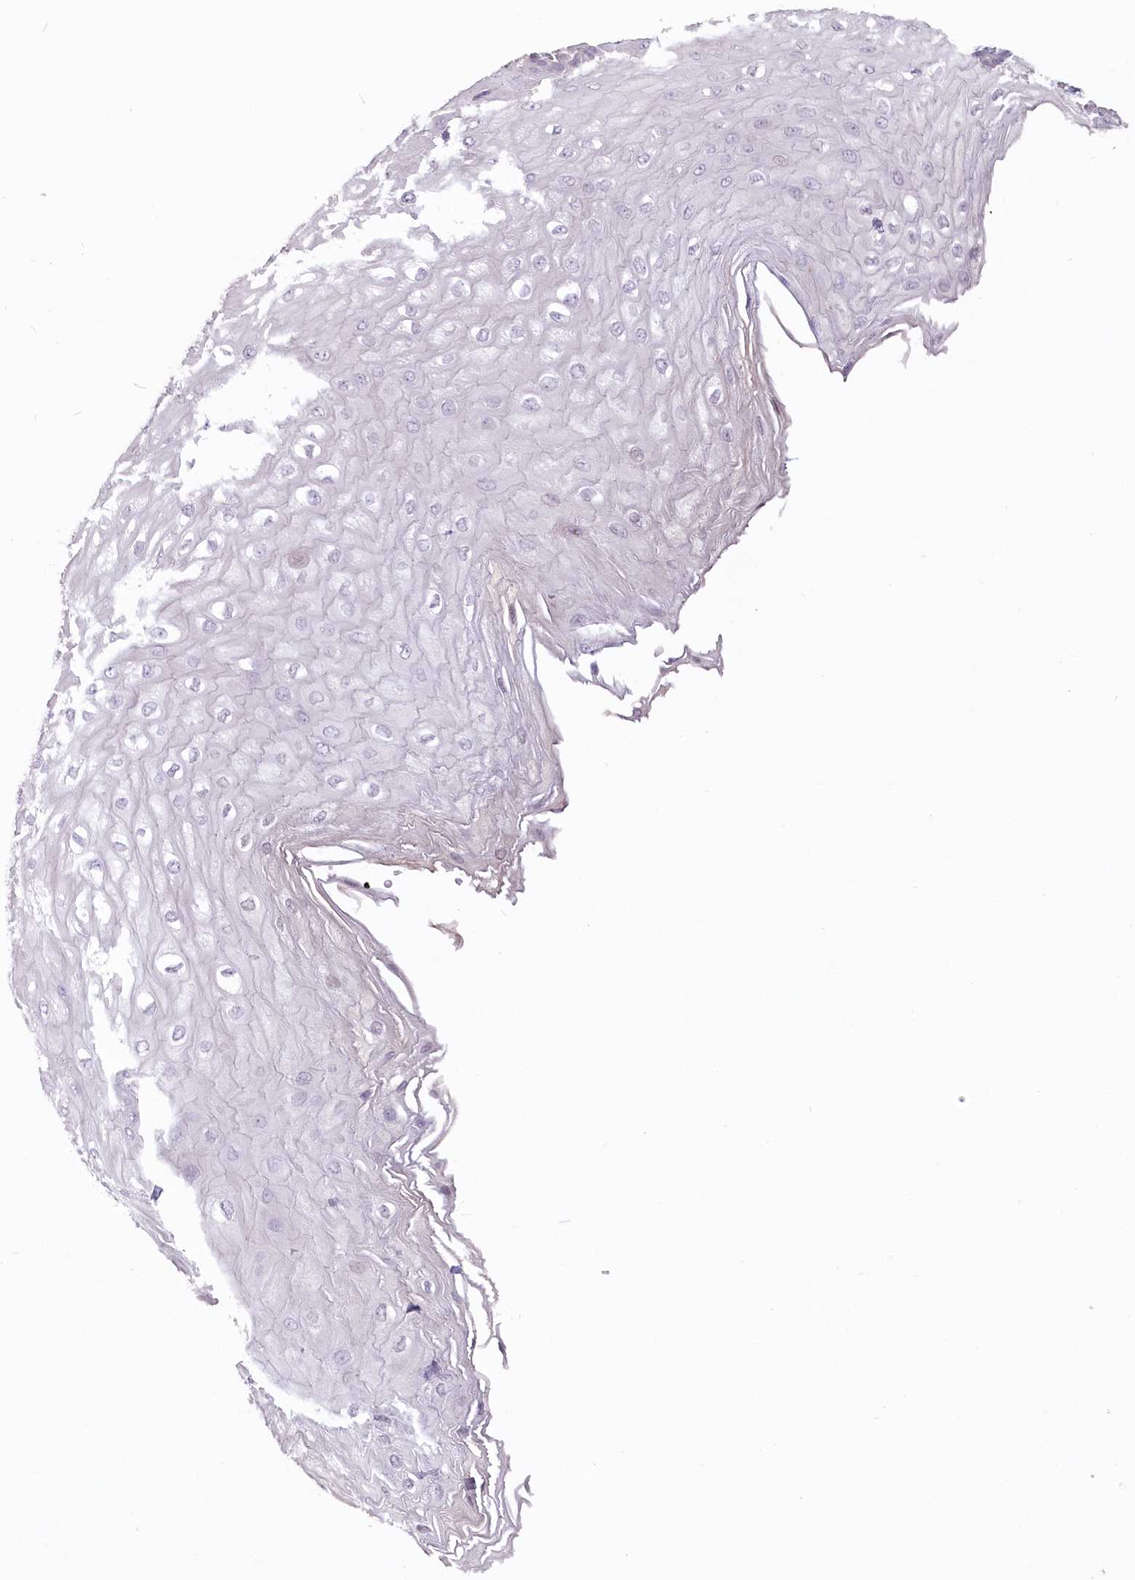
{"staining": {"intensity": "negative", "quantity": "none", "location": "none"}, "tissue": "esophagus", "cell_type": "Squamous epithelial cells", "image_type": "normal", "snomed": [{"axis": "morphology", "description": "Normal tissue, NOS"}, {"axis": "topography", "description": "Esophagus"}], "caption": "An immunohistochemistry (IHC) photomicrograph of benign esophagus is shown. There is no staining in squamous epithelial cells of esophagus. (DAB (3,3'-diaminobenzidine) IHC, high magnification).", "gene": "USP11", "patient": {"sex": "male", "age": 60}}